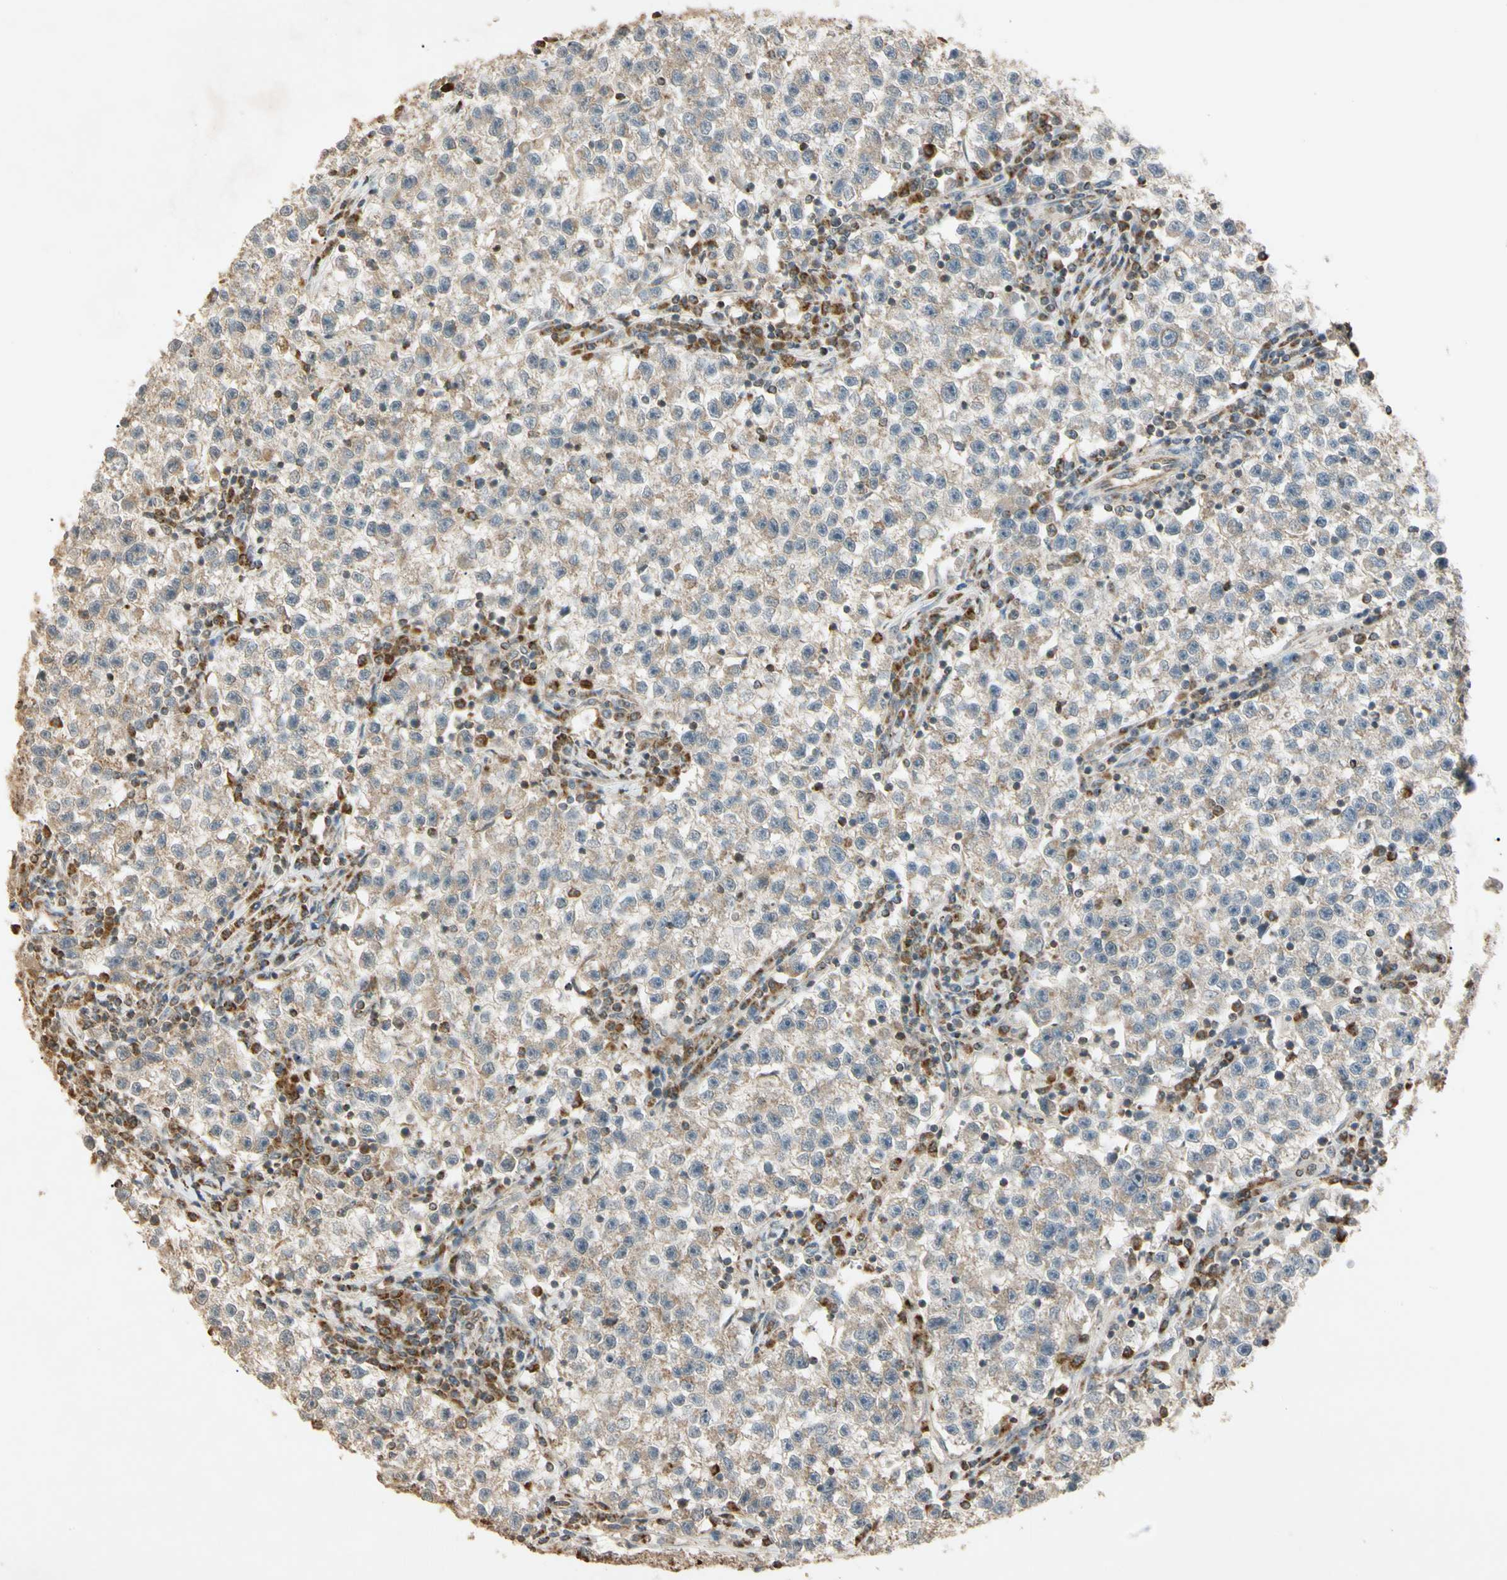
{"staining": {"intensity": "weak", "quantity": ">75%", "location": "cytoplasmic/membranous"}, "tissue": "testis cancer", "cell_type": "Tumor cells", "image_type": "cancer", "snomed": [{"axis": "morphology", "description": "Seminoma, NOS"}, {"axis": "topography", "description": "Testis"}], "caption": "Testis seminoma stained for a protein exhibits weak cytoplasmic/membranous positivity in tumor cells.", "gene": "PRDX5", "patient": {"sex": "male", "age": 22}}